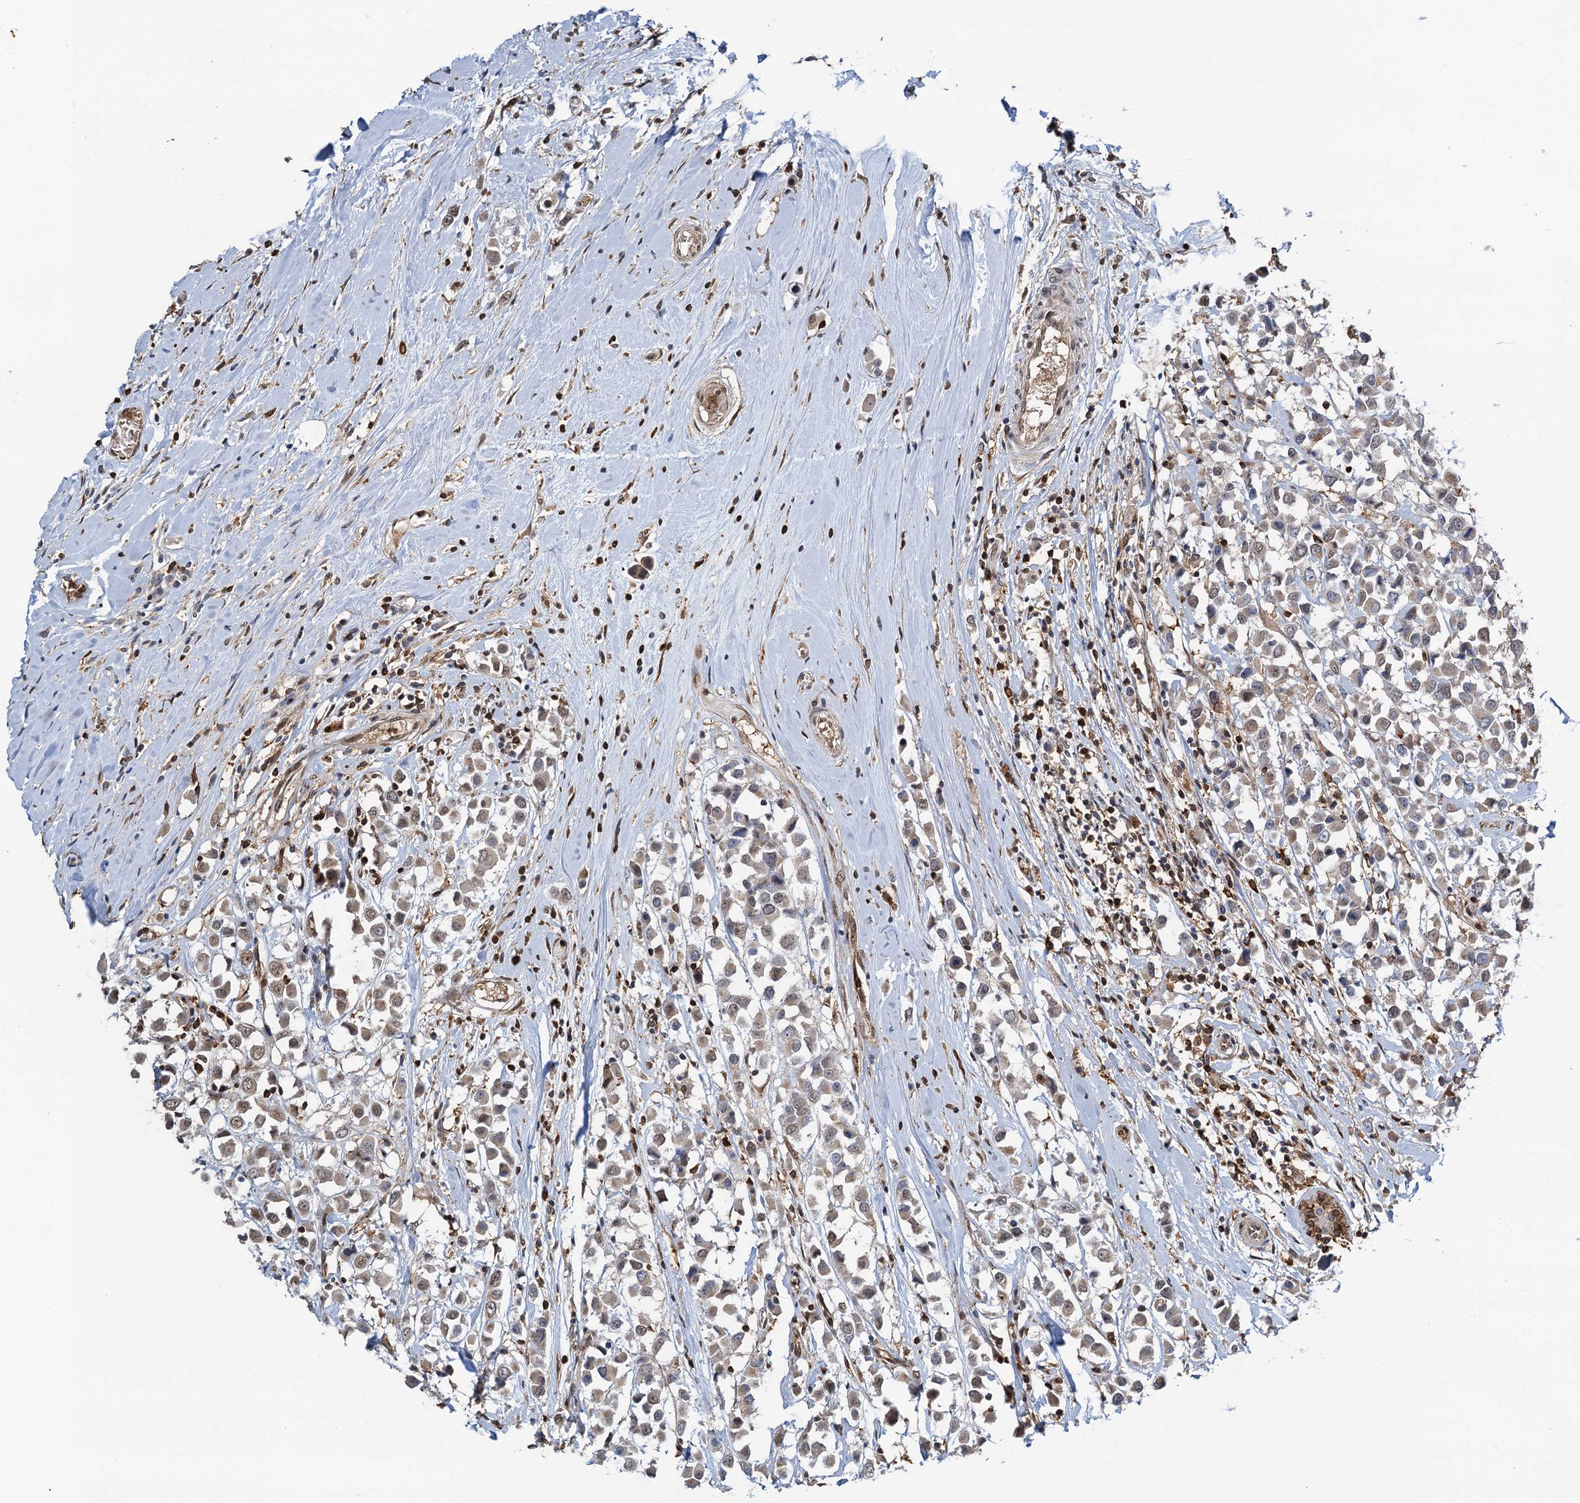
{"staining": {"intensity": "weak", "quantity": "25%-75%", "location": "nuclear"}, "tissue": "breast cancer", "cell_type": "Tumor cells", "image_type": "cancer", "snomed": [{"axis": "morphology", "description": "Duct carcinoma"}, {"axis": "topography", "description": "Breast"}], "caption": "Intraductal carcinoma (breast) tissue reveals weak nuclear expression in approximately 25%-75% of tumor cells", "gene": "ZNF609", "patient": {"sex": "female", "age": 61}}